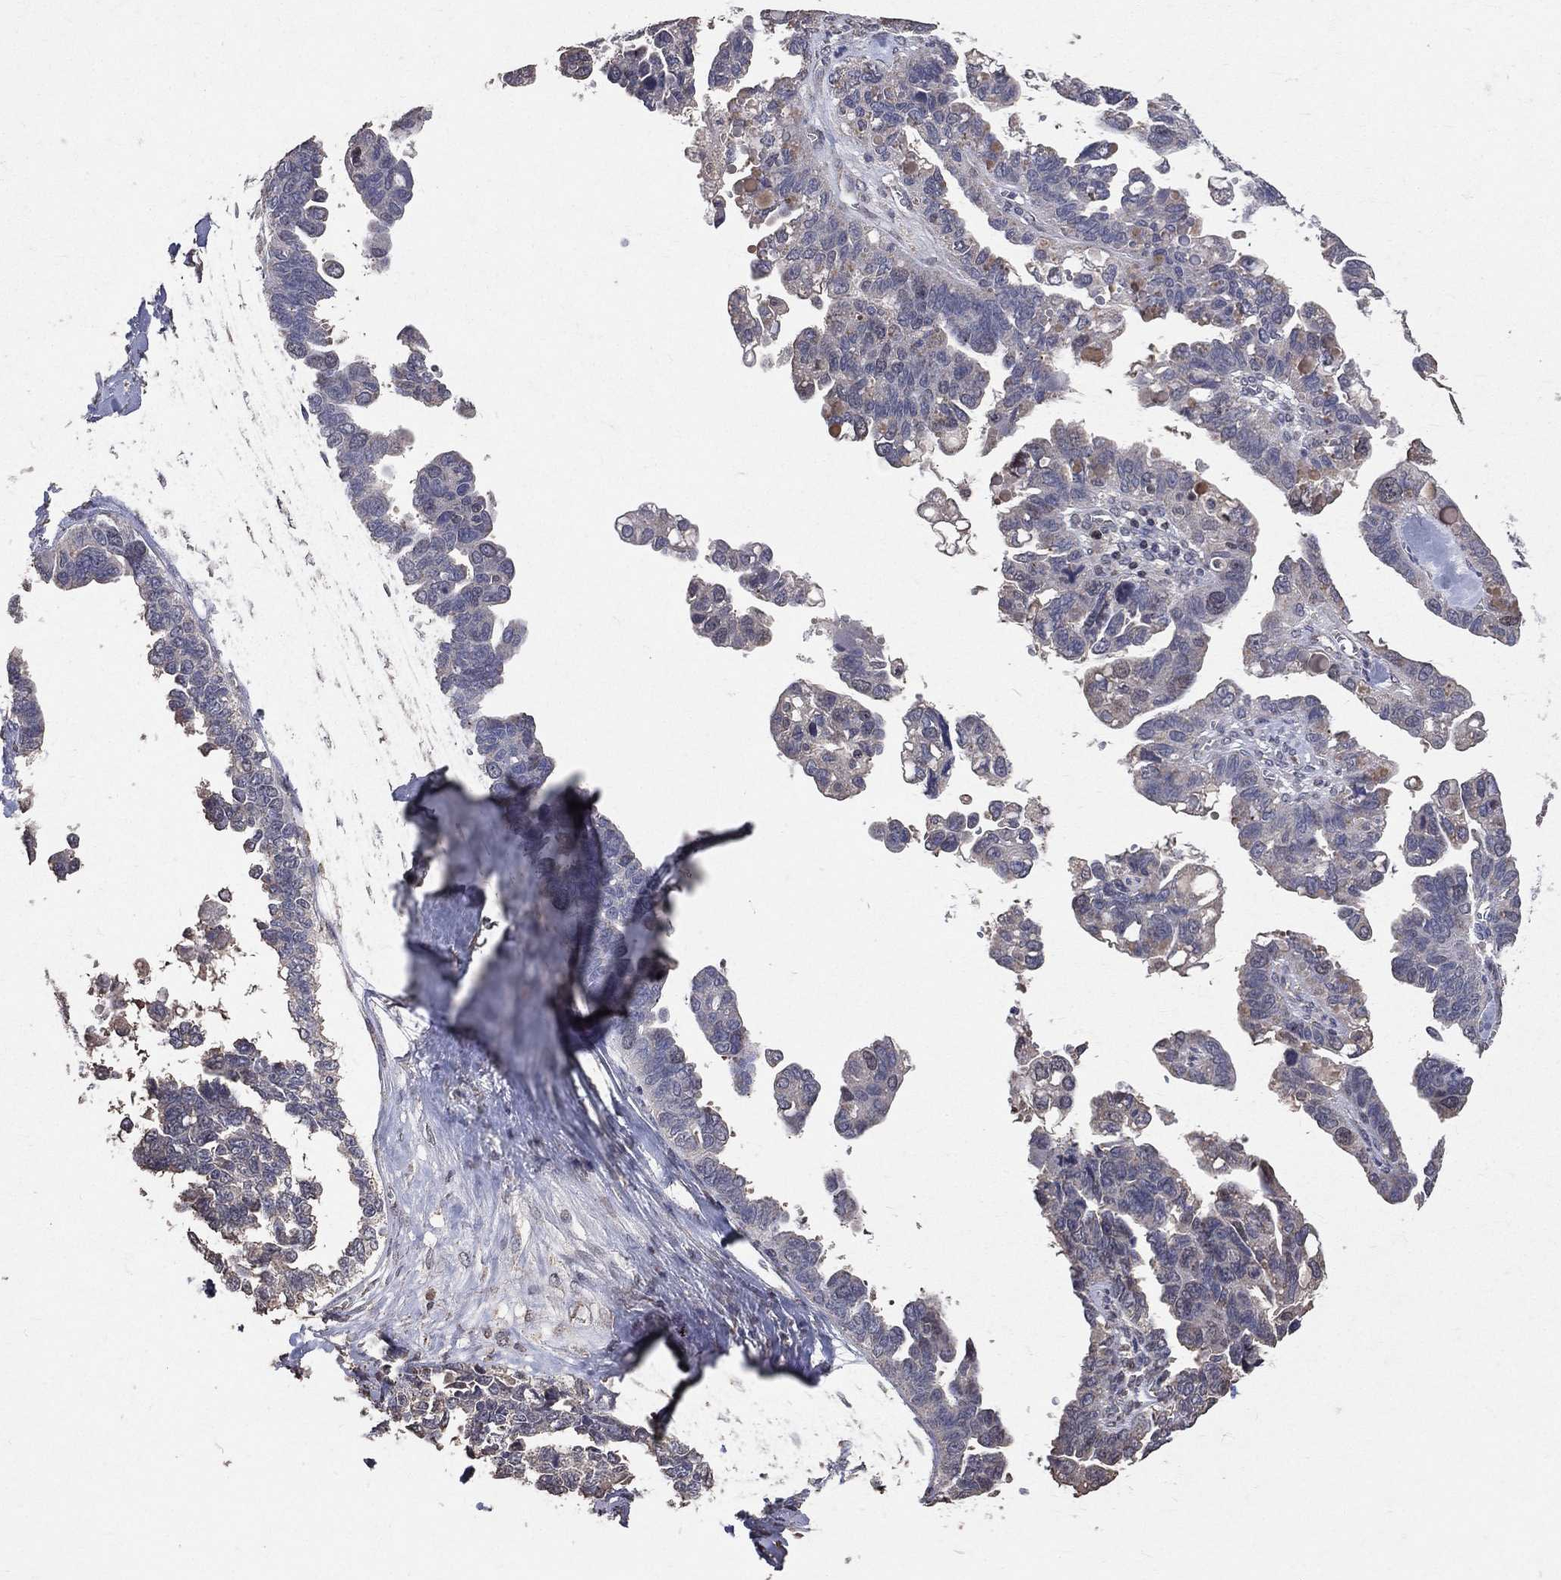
{"staining": {"intensity": "negative", "quantity": "none", "location": "none"}, "tissue": "ovarian cancer", "cell_type": "Tumor cells", "image_type": "cancer", "snomed": [{"axis": "morphology", "description": "Cystadenocarcinoma, serous, NOS"}, {"axis": "topography", "description": "Ovary"}], "caption": "This is a micrograph of immunohistochemistry staining of ovarian serous cystadenocarcinoma, which shows no positivity in tumor cells.", "gene": "LY6K", "patient": {"sex": "female", "age": 69}}